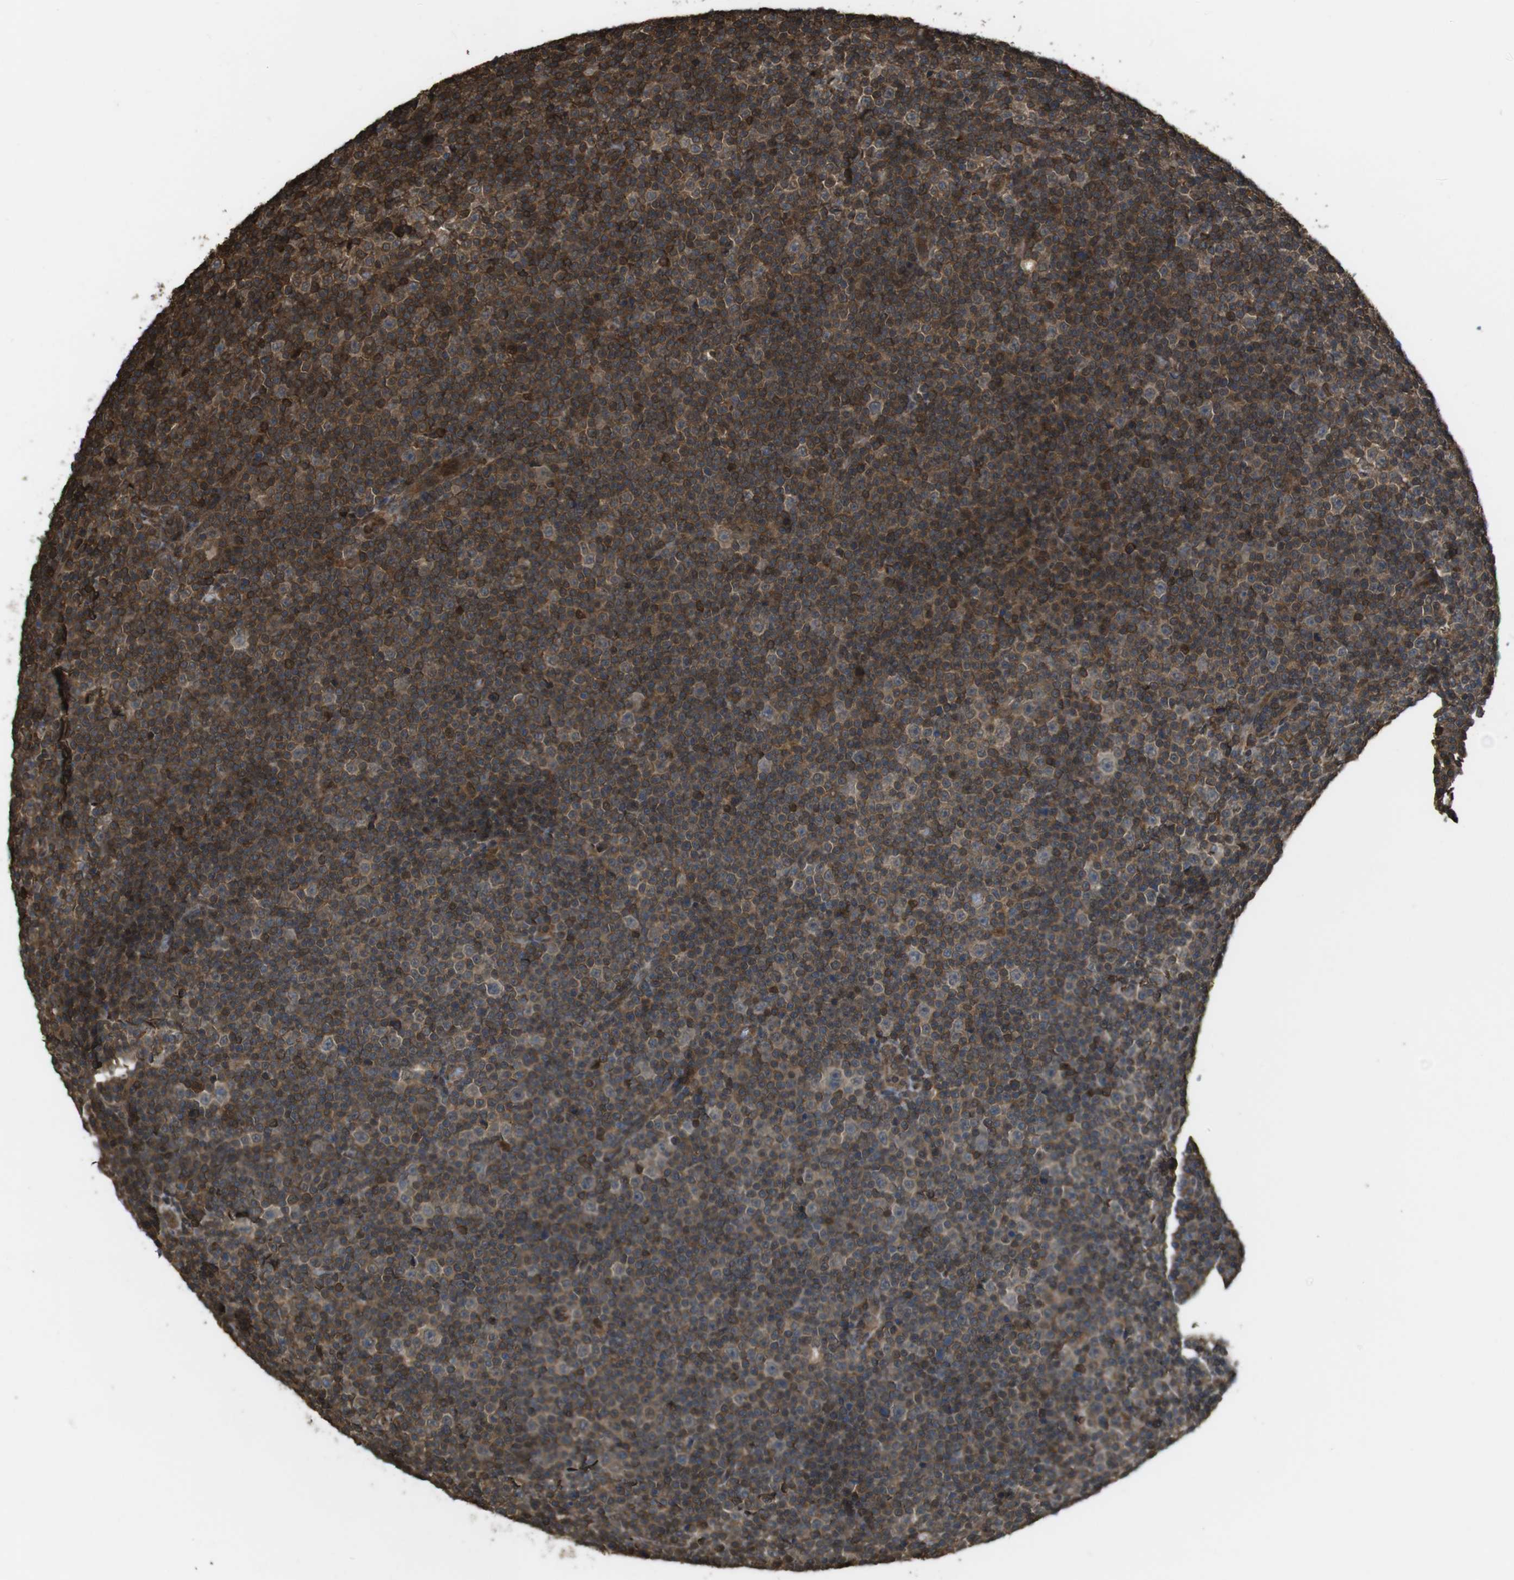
{"staining": {"intensity": "moderate", "quantity": ">75%", "location": "cytoplasmic/membranous,nuclear"}, "tissue": "lymphoma", "cell_type": "Tumor cells", "image_type": "cancer", "snomed": [{"axis": "morphology", "description": "Malignant lymphoma, non-Hodgkin's type, Low grade"}, {"axis": "topography", "description": "Lymph node"}], "caption": "A micrograph of human low-grade malignant lymphoma, non-Hodgkin's type stained for a protein displays moderate cytoplasmic/membranous and nuclear brown staining in tumor cells. (DAB (3,3'-diaminobenzidine) IHC with brightfield microscopy, high magnification).", "gene": "ARHGDIA", "patient": {"sex": "female", "age": 67}}